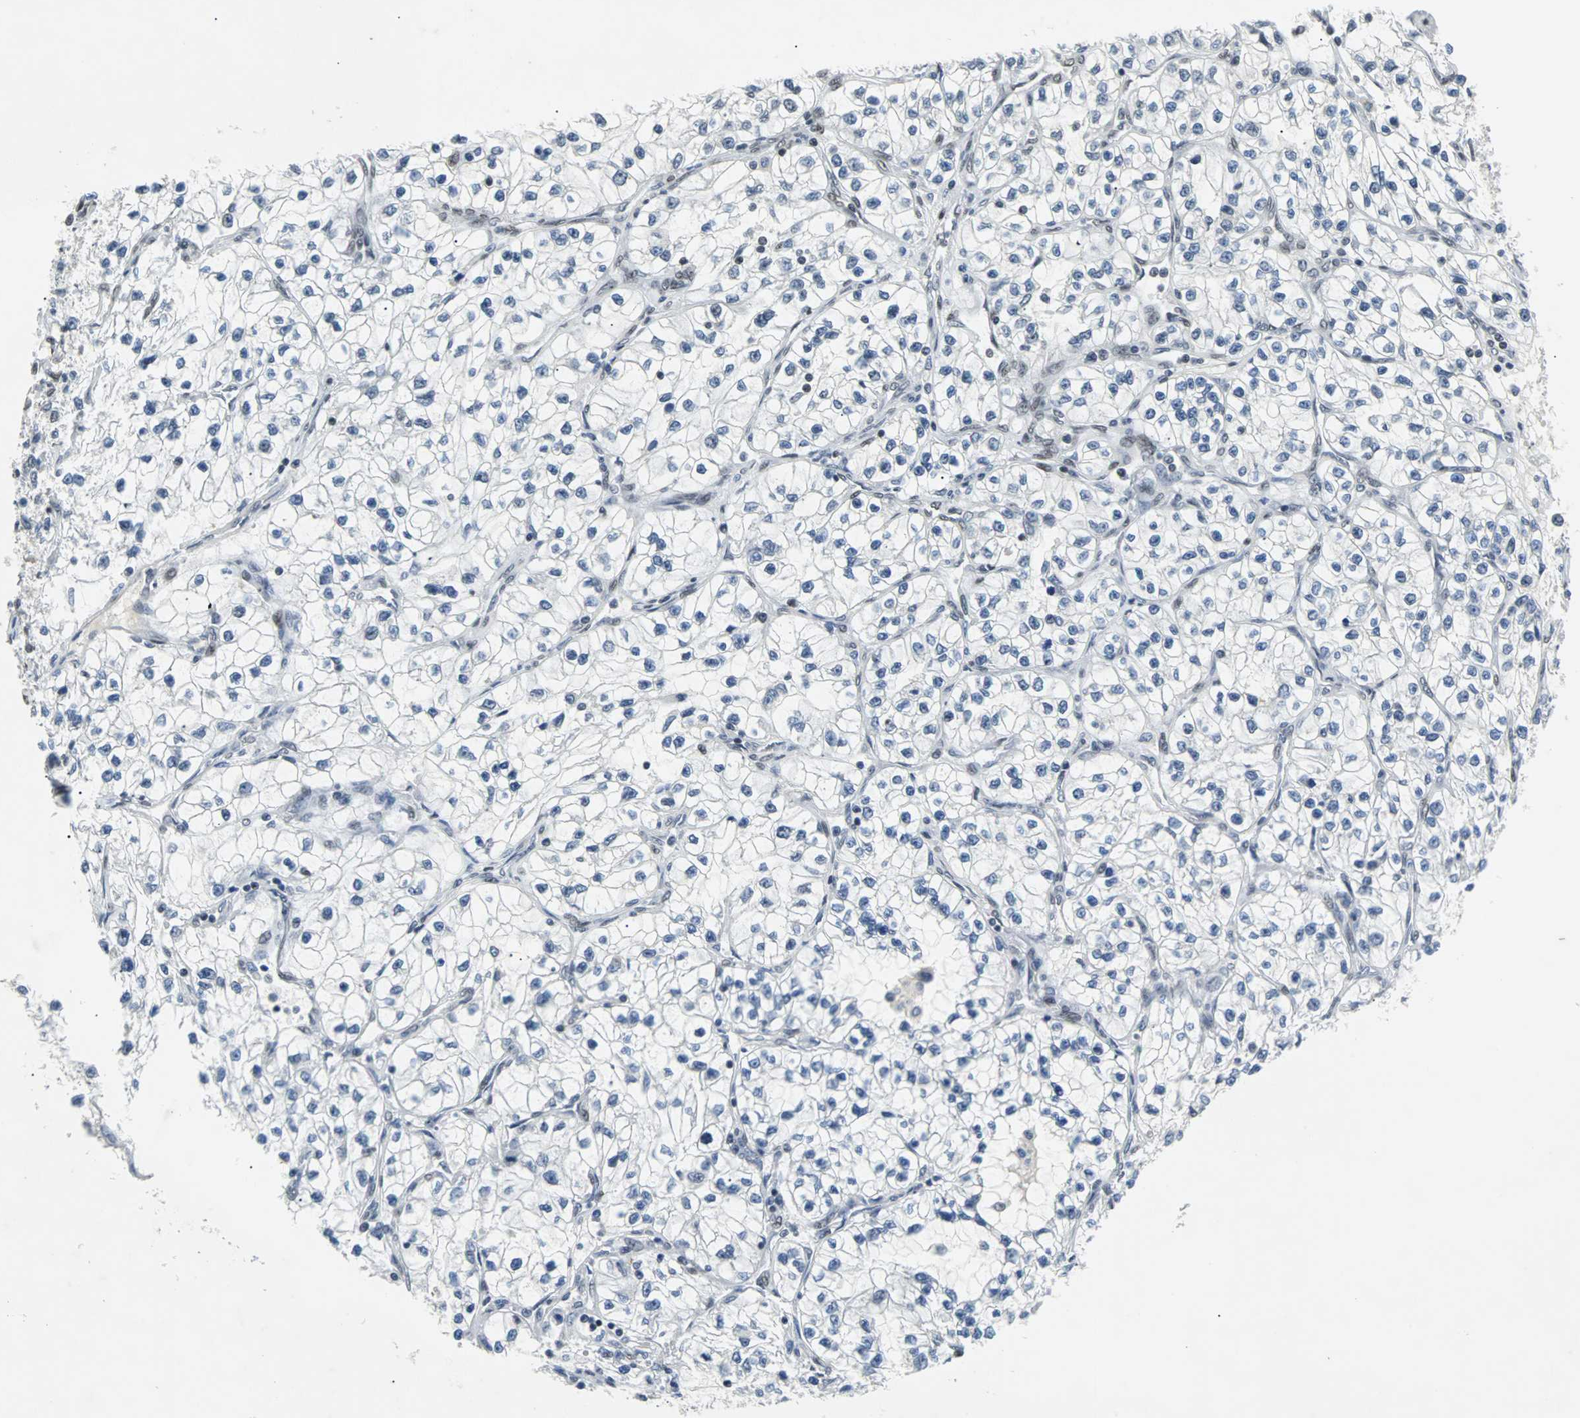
{"staining": {"intensity": "moderate", "quantity": "<25%", "location": "nuclear"}, "tissue": "renal cancer", "cell_type": "Tumor cells", "image_type": "cancer", "snomed": [{"axis": "morphology", "description": "Adenocarcinoma, NOS"}, {"axis": "topography", "description": "Kidney"}], "caption": "Human renal cancer (adenocarcinoma) stained with a brown dye displays moderate nuclear positive staining in approximately <25% of tumor cells.", "gene": "GATAD2A", "patient": {"sex": "female", "age": 57}}